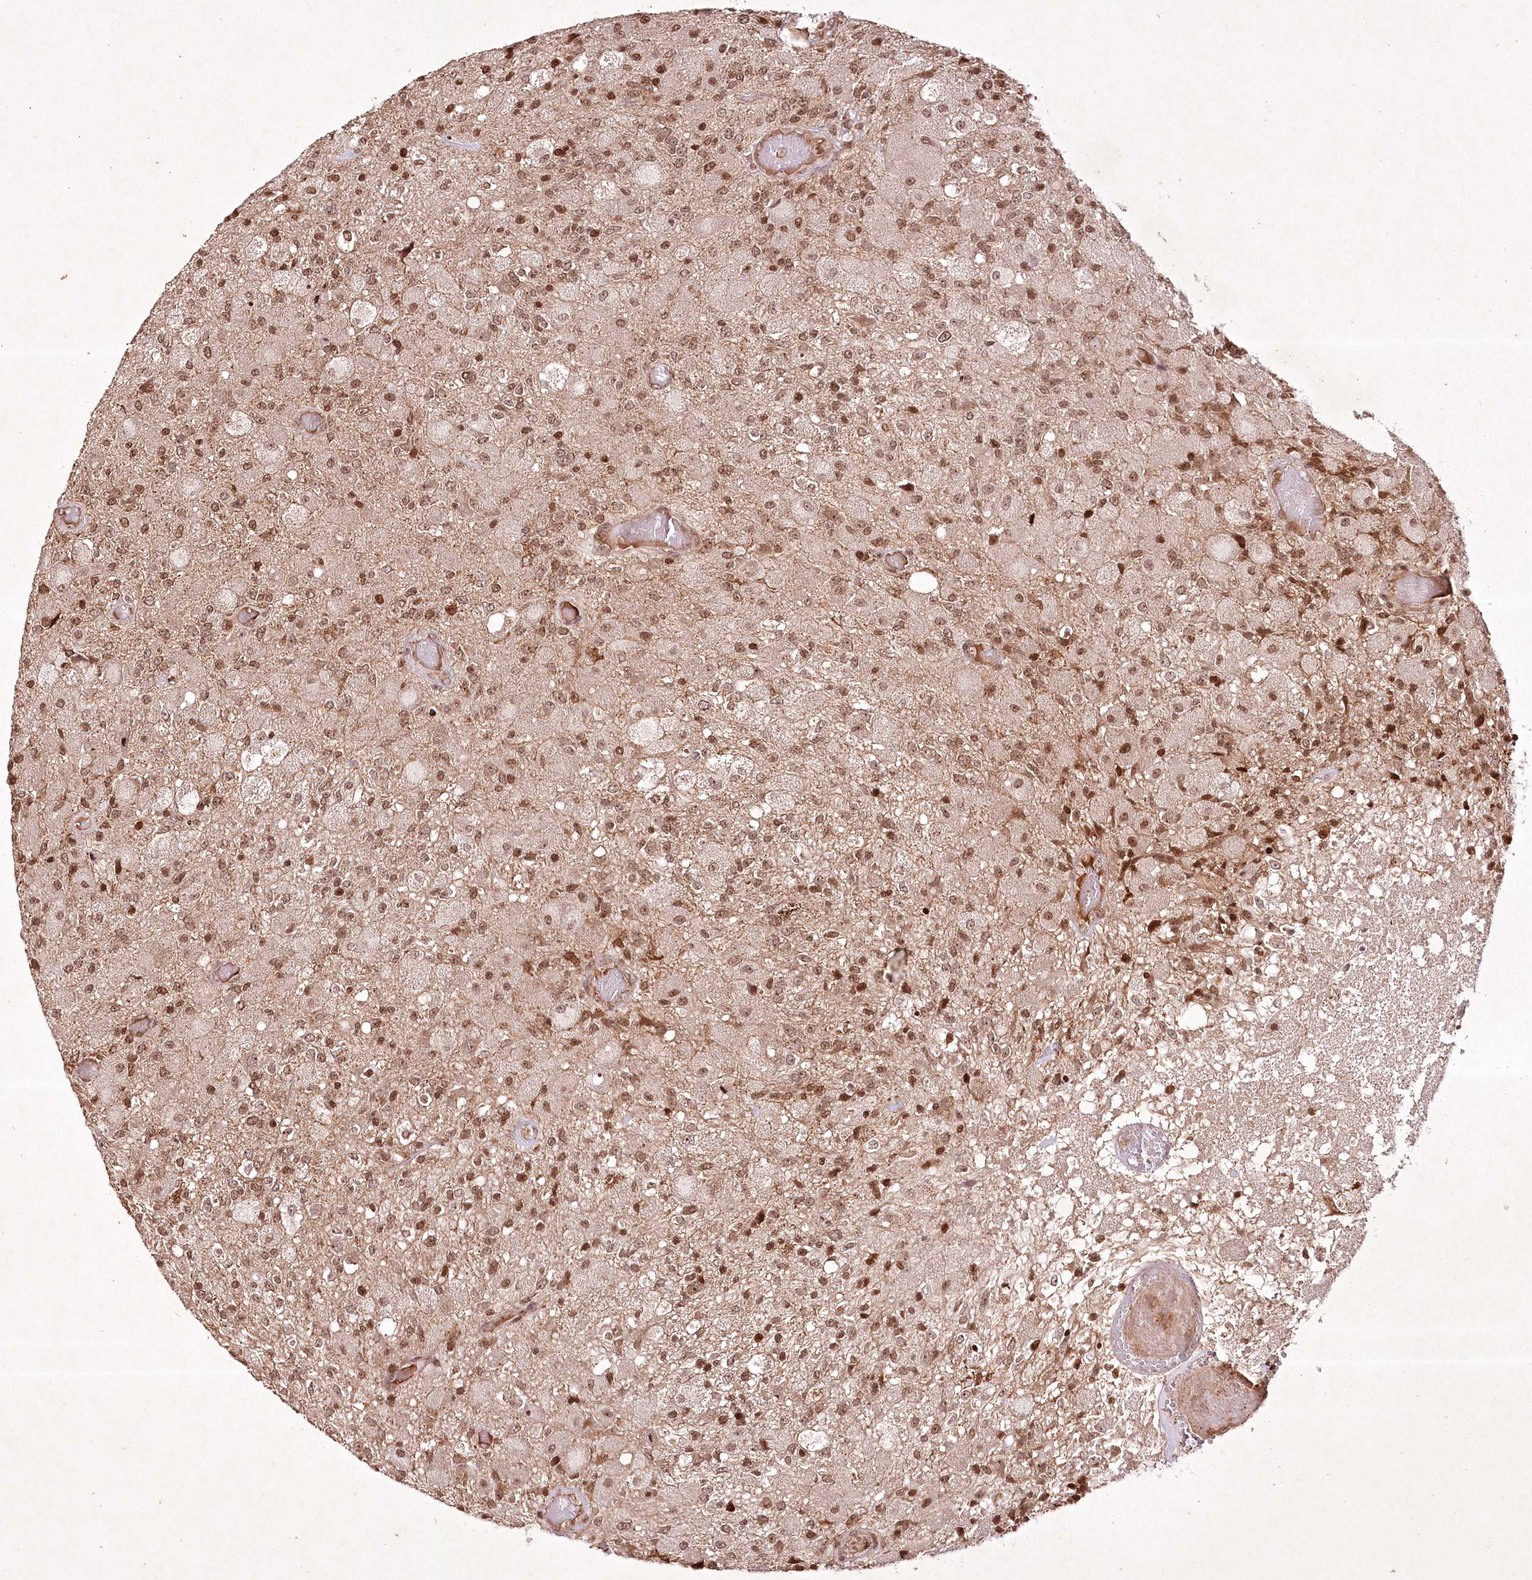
{"staining": {"intensity": "moderate", "quantity": ">75%", "location": "nuclear"}, "tissue": "glioma", "cell_type": "Tumor cells", "image_type": "cancer", "snomed": [{"axis": "morphology", "description": "Normal tissue, NOS"}, {"axis": "morphology", "description": "Glioma, malignant, High grade"}, {"axis": "topography", "description": "Cerebral cortex"}], "caption": "Glioma stained with IHC shows moderate nuclear positivity in about >75% of tumor cells.", "gene": "CARM1", "patient": {"sex": "male", "age": 77}}